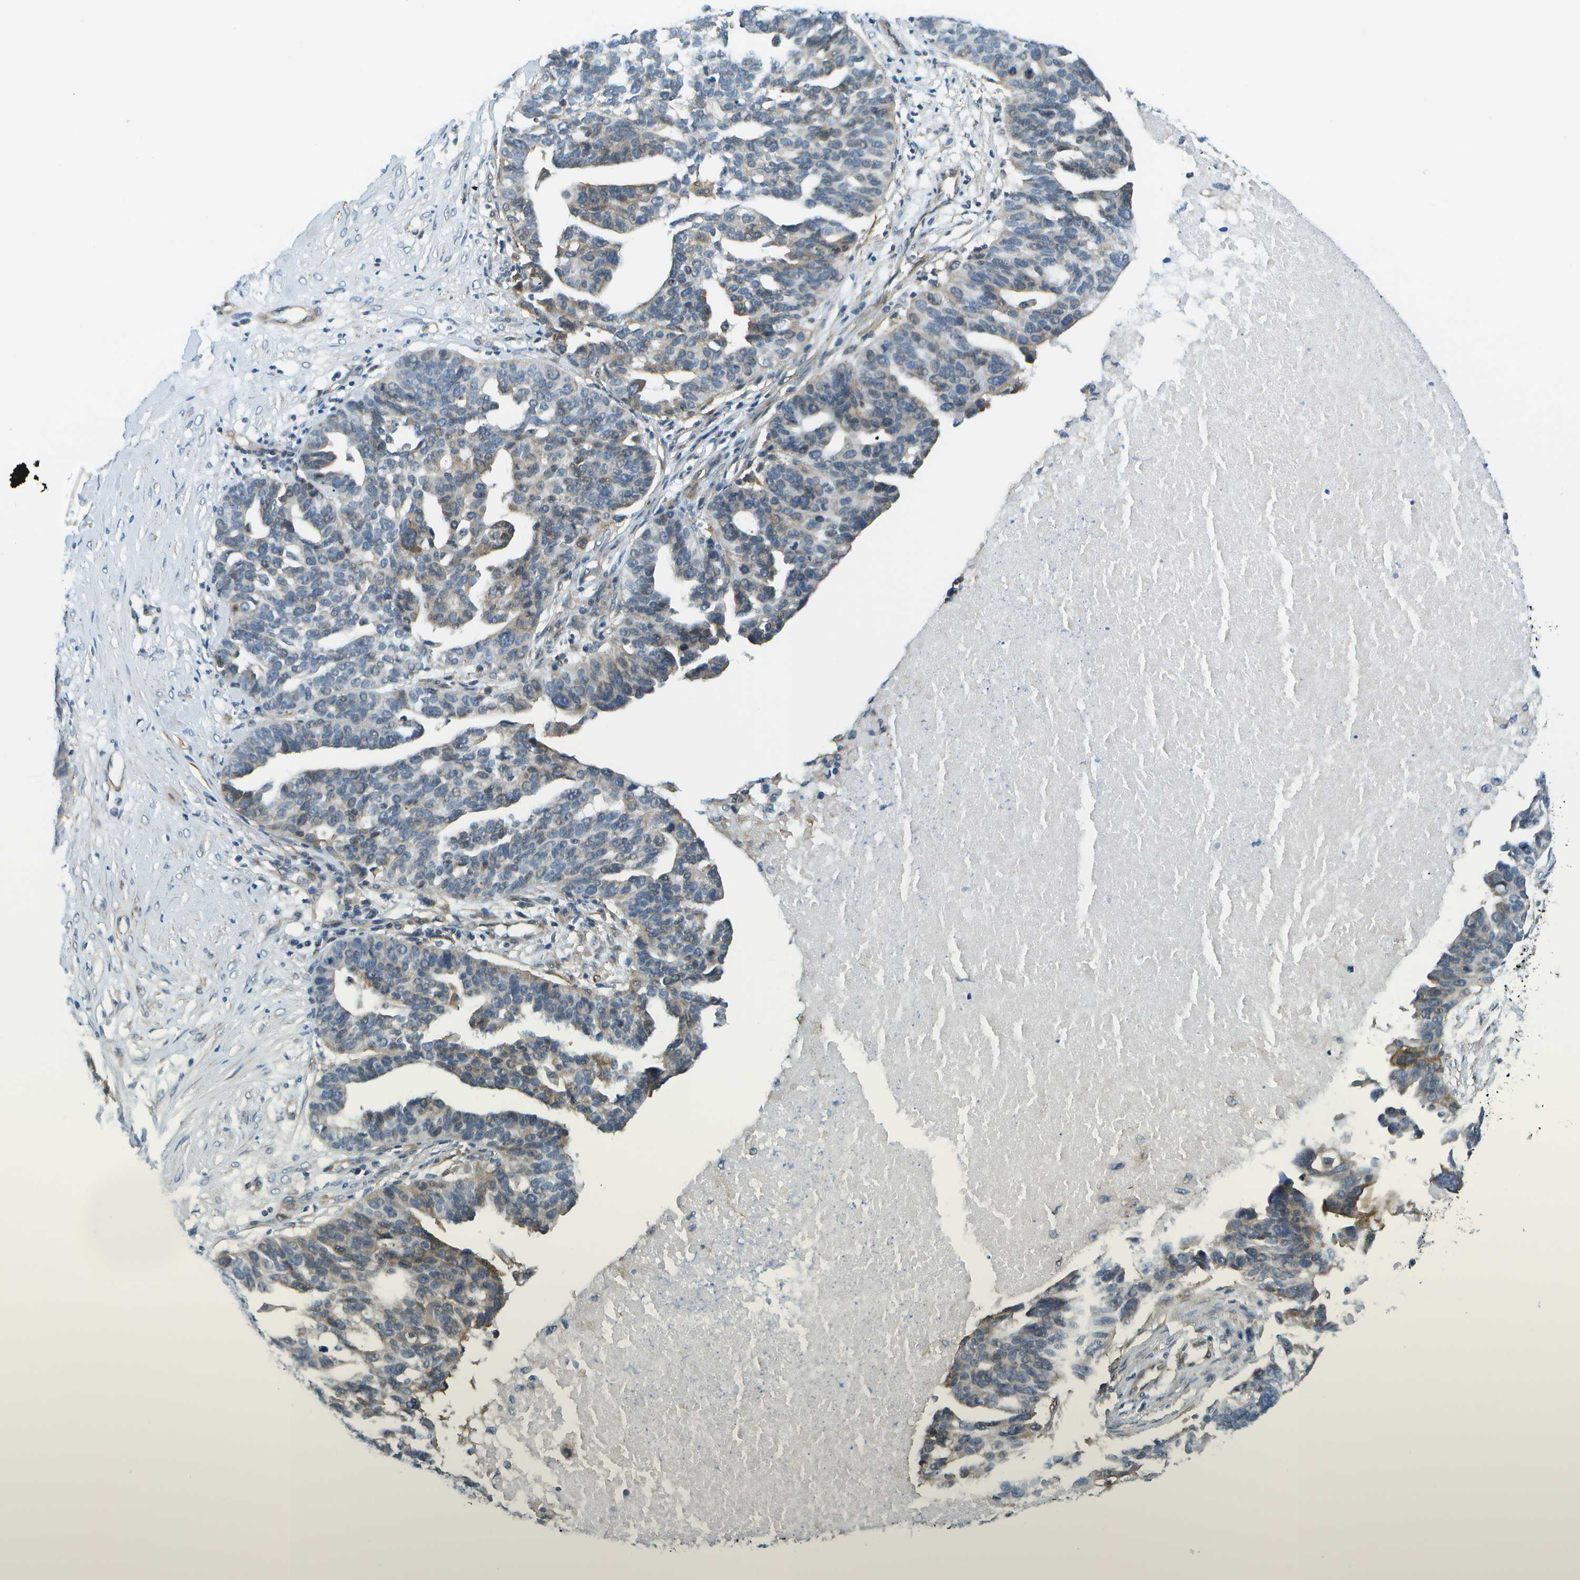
{"staining": {"intensity": "weak", "quantity": "<25%", "location": "cytoplasmic/membranous"}, "tissue": "ovarian cancer", "cell_type": "Tumor cells", "image_type": "cancer", "snomed": [{"axis": "morphology", "description": "Cystadenocarcinoma, serous, NOS"}, {"axis": "topography", "description": "Ovary"}], "caption": "Immunohistochemistry of ovarian cancer (serous cystadenocarcinoma) demonstrates no expression in tumor cells. (Stains: DAB immunohistochemistry with hematoxylin counter stain, Microscopy: brightfield microscopy at high magnification).", "gene": "KIAA0040", "patient": {"sex": "female", "age": 59}}